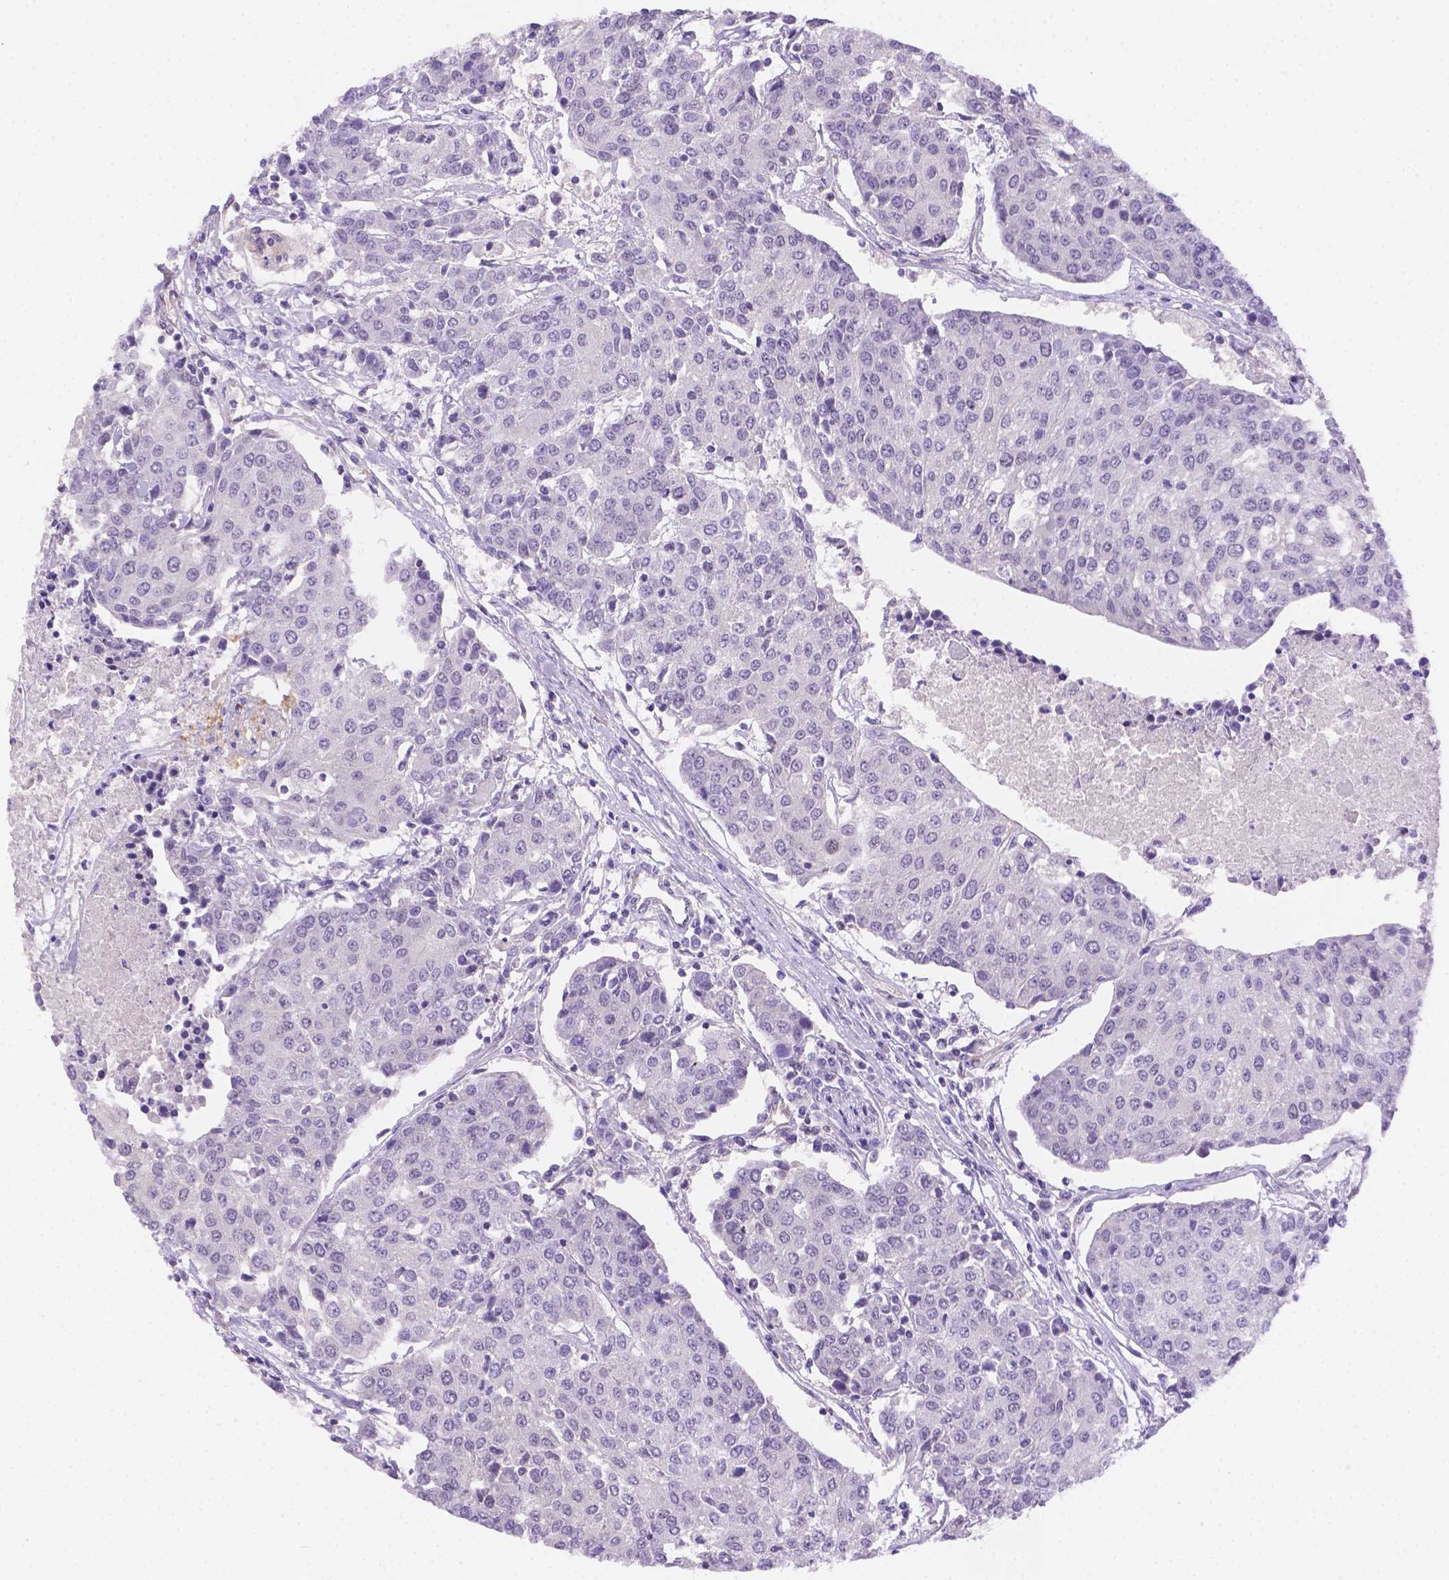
{"staining": {"intensity": "negative", "quantity": "none", "location": "none"}, "tissue": "urothelial cancer", "cell_type": "Tumor cells", "image_type": "cancer", "snomed": [{"axis": "morphology", "description": "Urothelial carcinoma, High grade"}, {"axis": "topography", "description": "Urinary bladder"}], "caption": "A photomicrograph of human urothelial cancer is negative for staining in tumor cells. (Immunohistochemistry (ihc), brightfield microscopy, high magnification).", "gene": "NXPE2", "patient": {"sex": "female", "age": 85}}